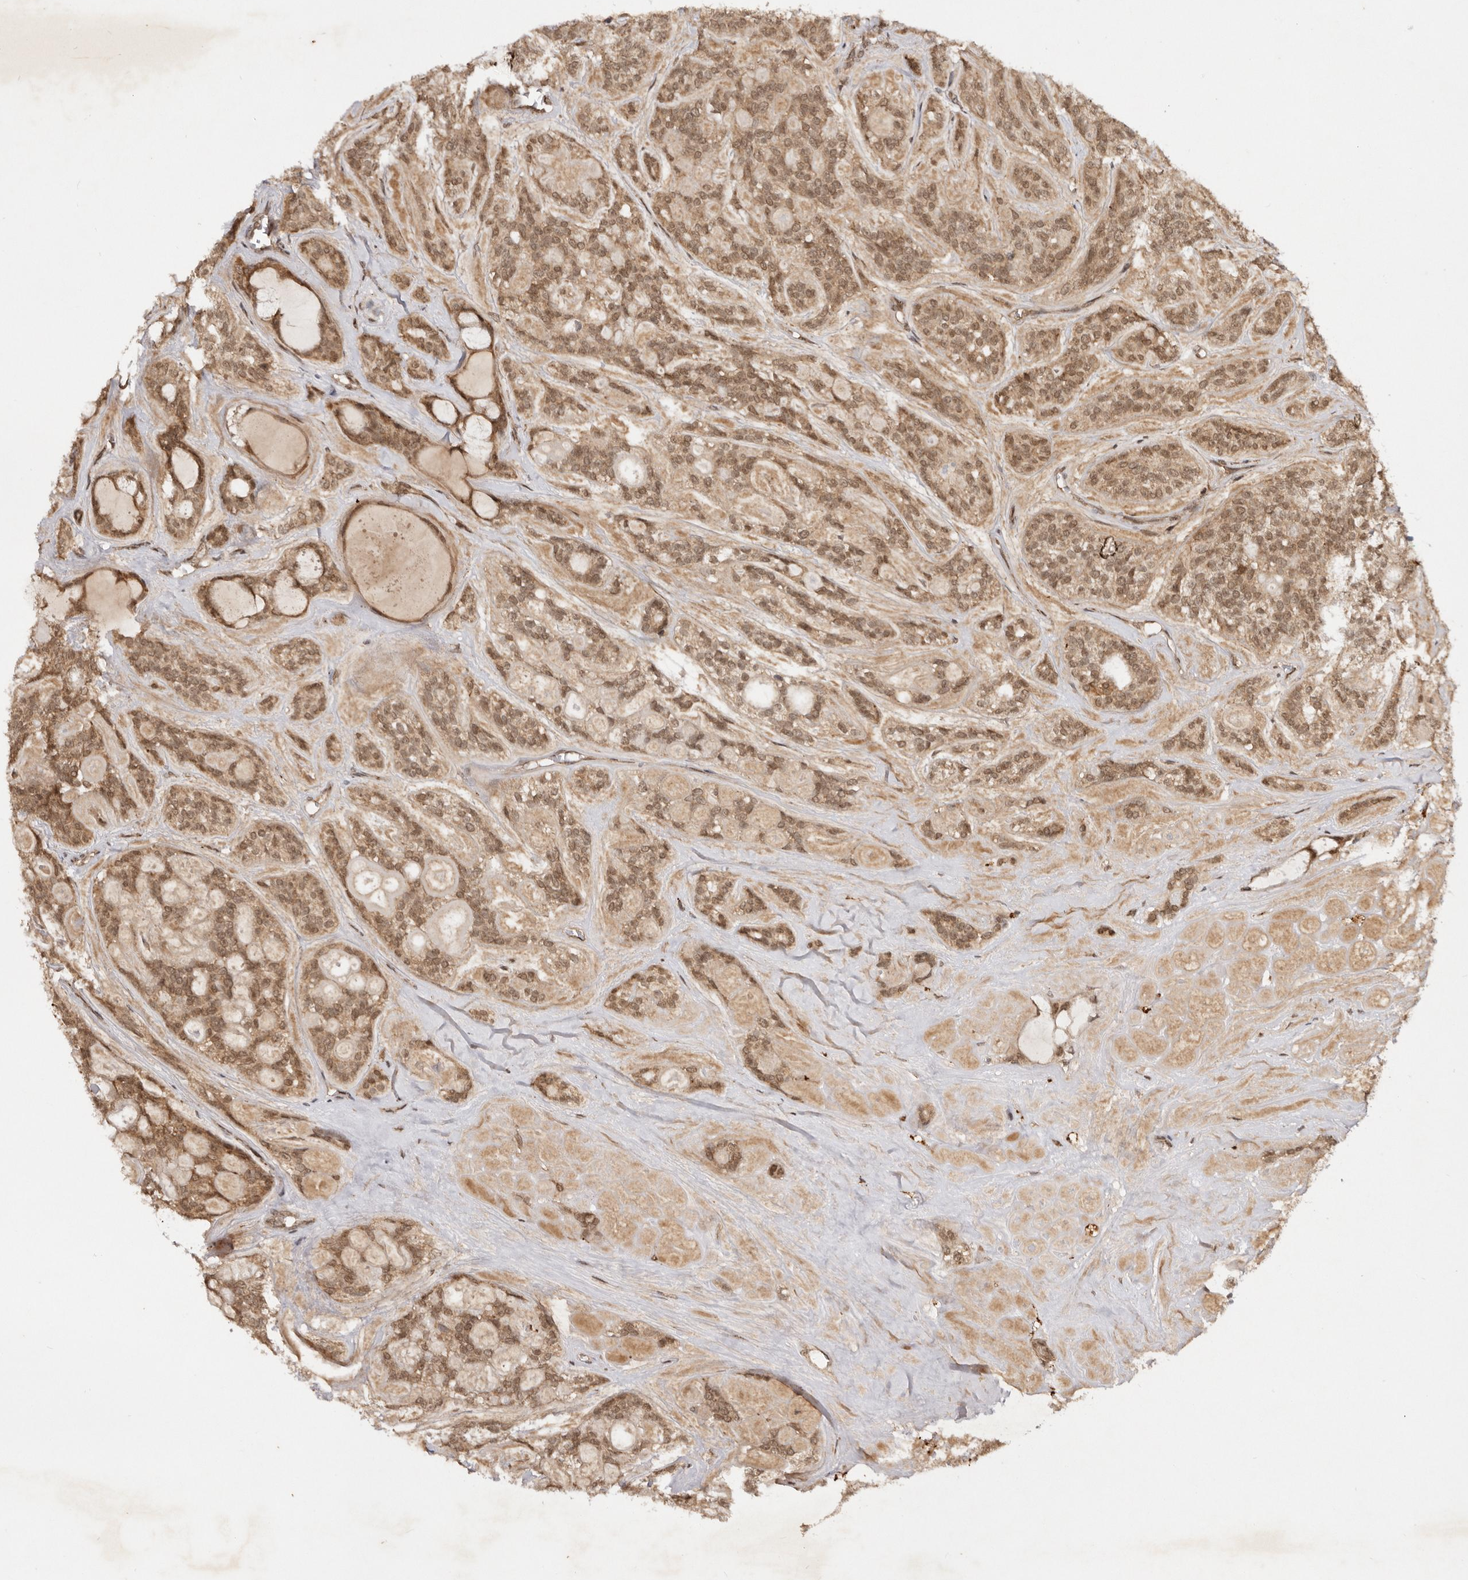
{"staining": {"intensity": "moderate", "quantity": ">75%", "location": "cytoplasmic/membranous,nuclear"}, "tissue": "head and neck cancer", "cell_type": "Tumor cells", "image_type": "cancer", "snomed": [{"axis": "morphology", "description": "Adenocarcinoma, NOS"}, {"axis": "topography", "description": "Head-Neck"}], "caption": "Moderate cytoplasmic/membranous and nuclear protein staining is seen in approximately >75% of tumor cells in head and neck cancer (adenocarcinoma). (DAB IHC with brightfield microscopy, high magnification).", "gene": "TARS2", "patient": {"sex": "male", "age": 66}}